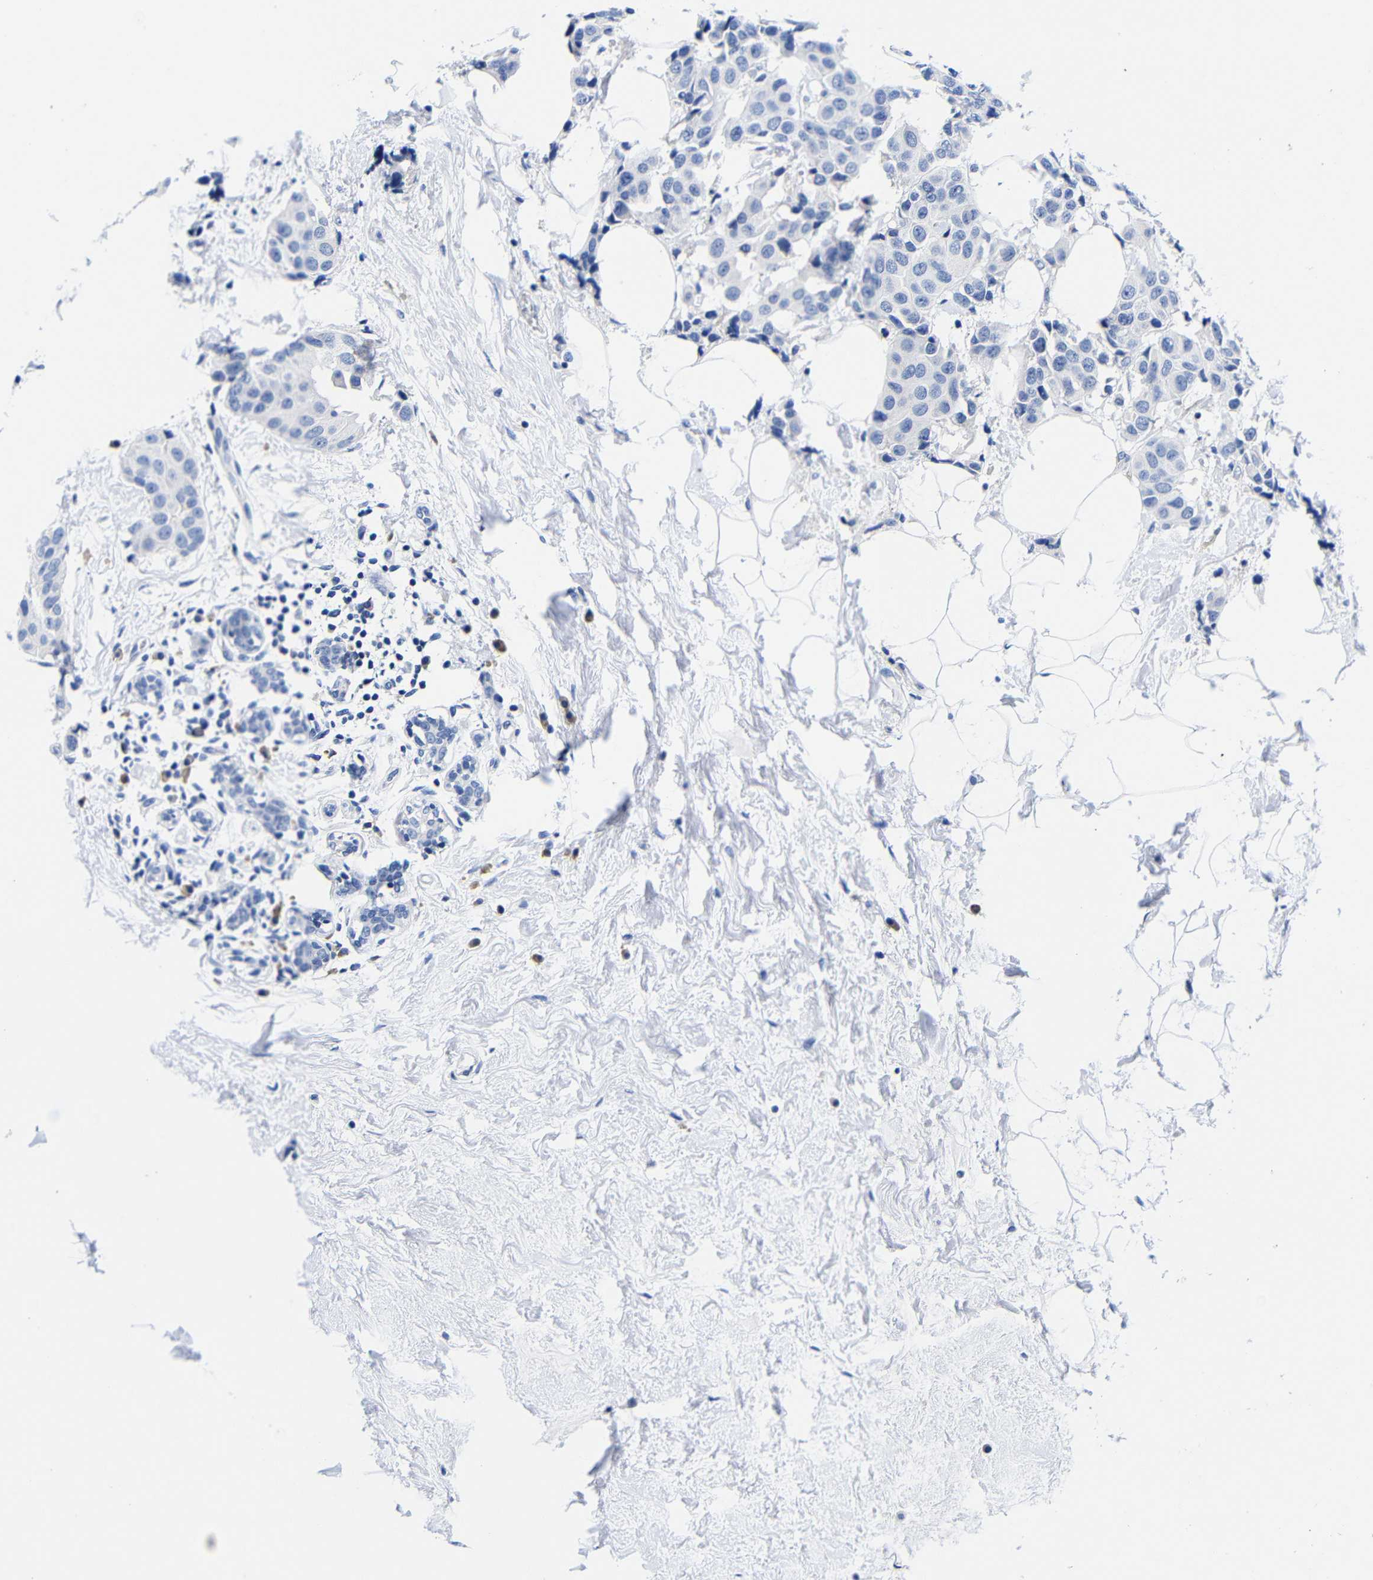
{"staining": {"intensity": "negative", "quantity": "none", "location": "none"}, "tissue": "breast cancer", "cell_type": "Tumor cells", "image_type": "cancer", "snomed": [{"axis": "morphology", "description": "Normal tissue, NOS"}, {"axis": "morphology", "description": "Duct carcinoma"}, {"axis": "topography", "description": "Breast"}], "caption": "Photomicrograph shows no significant protein positivity in tumor cells of breast cancer (intraductal carcinoma).", "gene": "CLEC4G", "patient": {"sex": "female", "age": 39}}